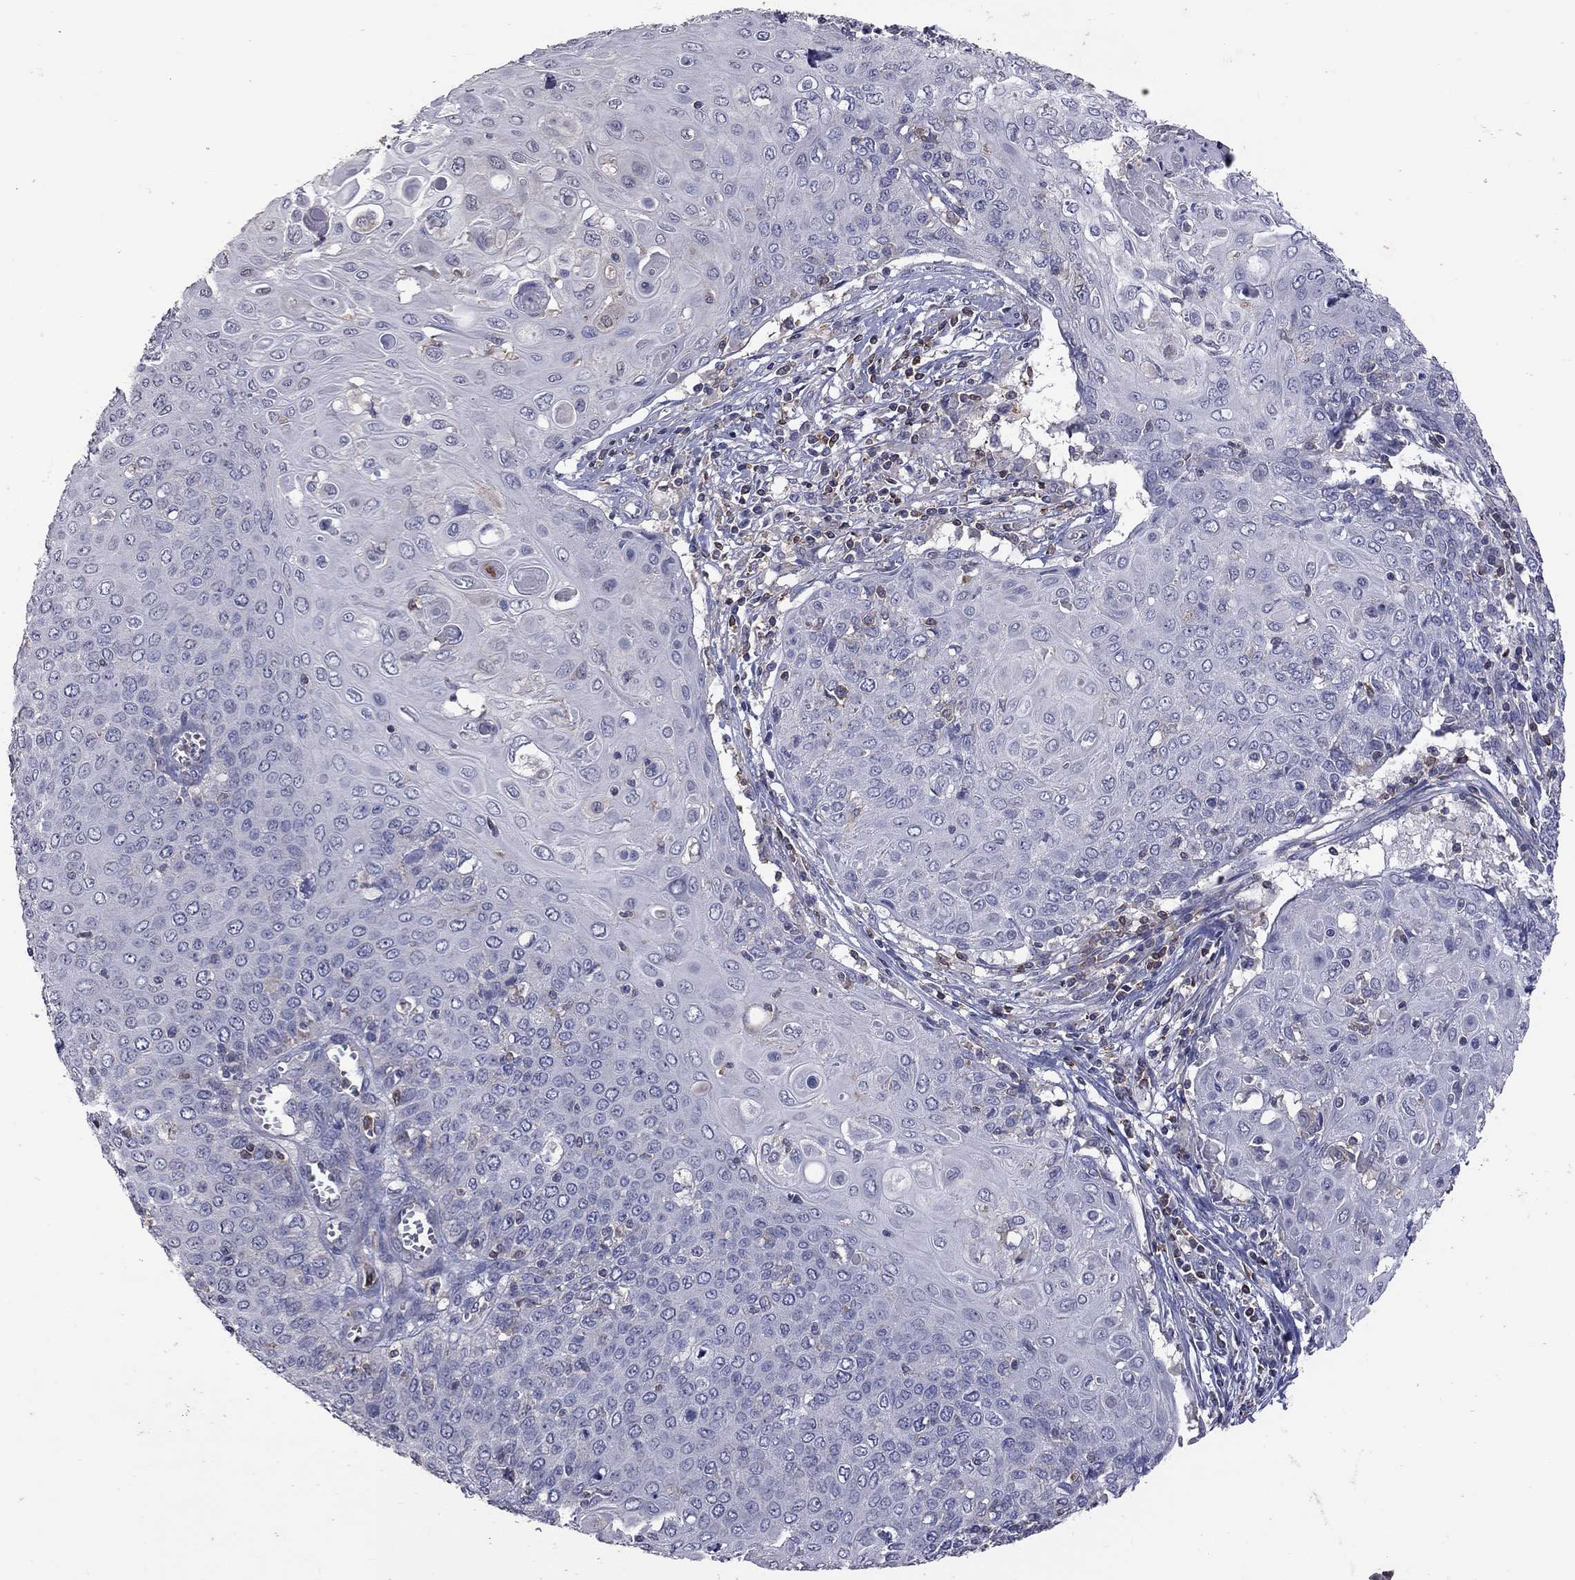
{"staining": {"intensity": "negative", "quantity": "none", "location": "none"}, "tissue": "cervical cancer", "cell_type": "Tumor cells", "image_type": "cancer", "snomed": [{"axis": "morphology", "description": "Squamous cell carcinoma, NOS"}, {"axis": "topography", "description": "Cervix"}], "caption": "Immunohistochemistry image of human cervical cancer (squamous cell carcinoma) stained for a protein (brown), which demonstrates no positivity in tumor cells.", "gene": "IPCEF1", "patient": {"sex": "female", "age": 39}}